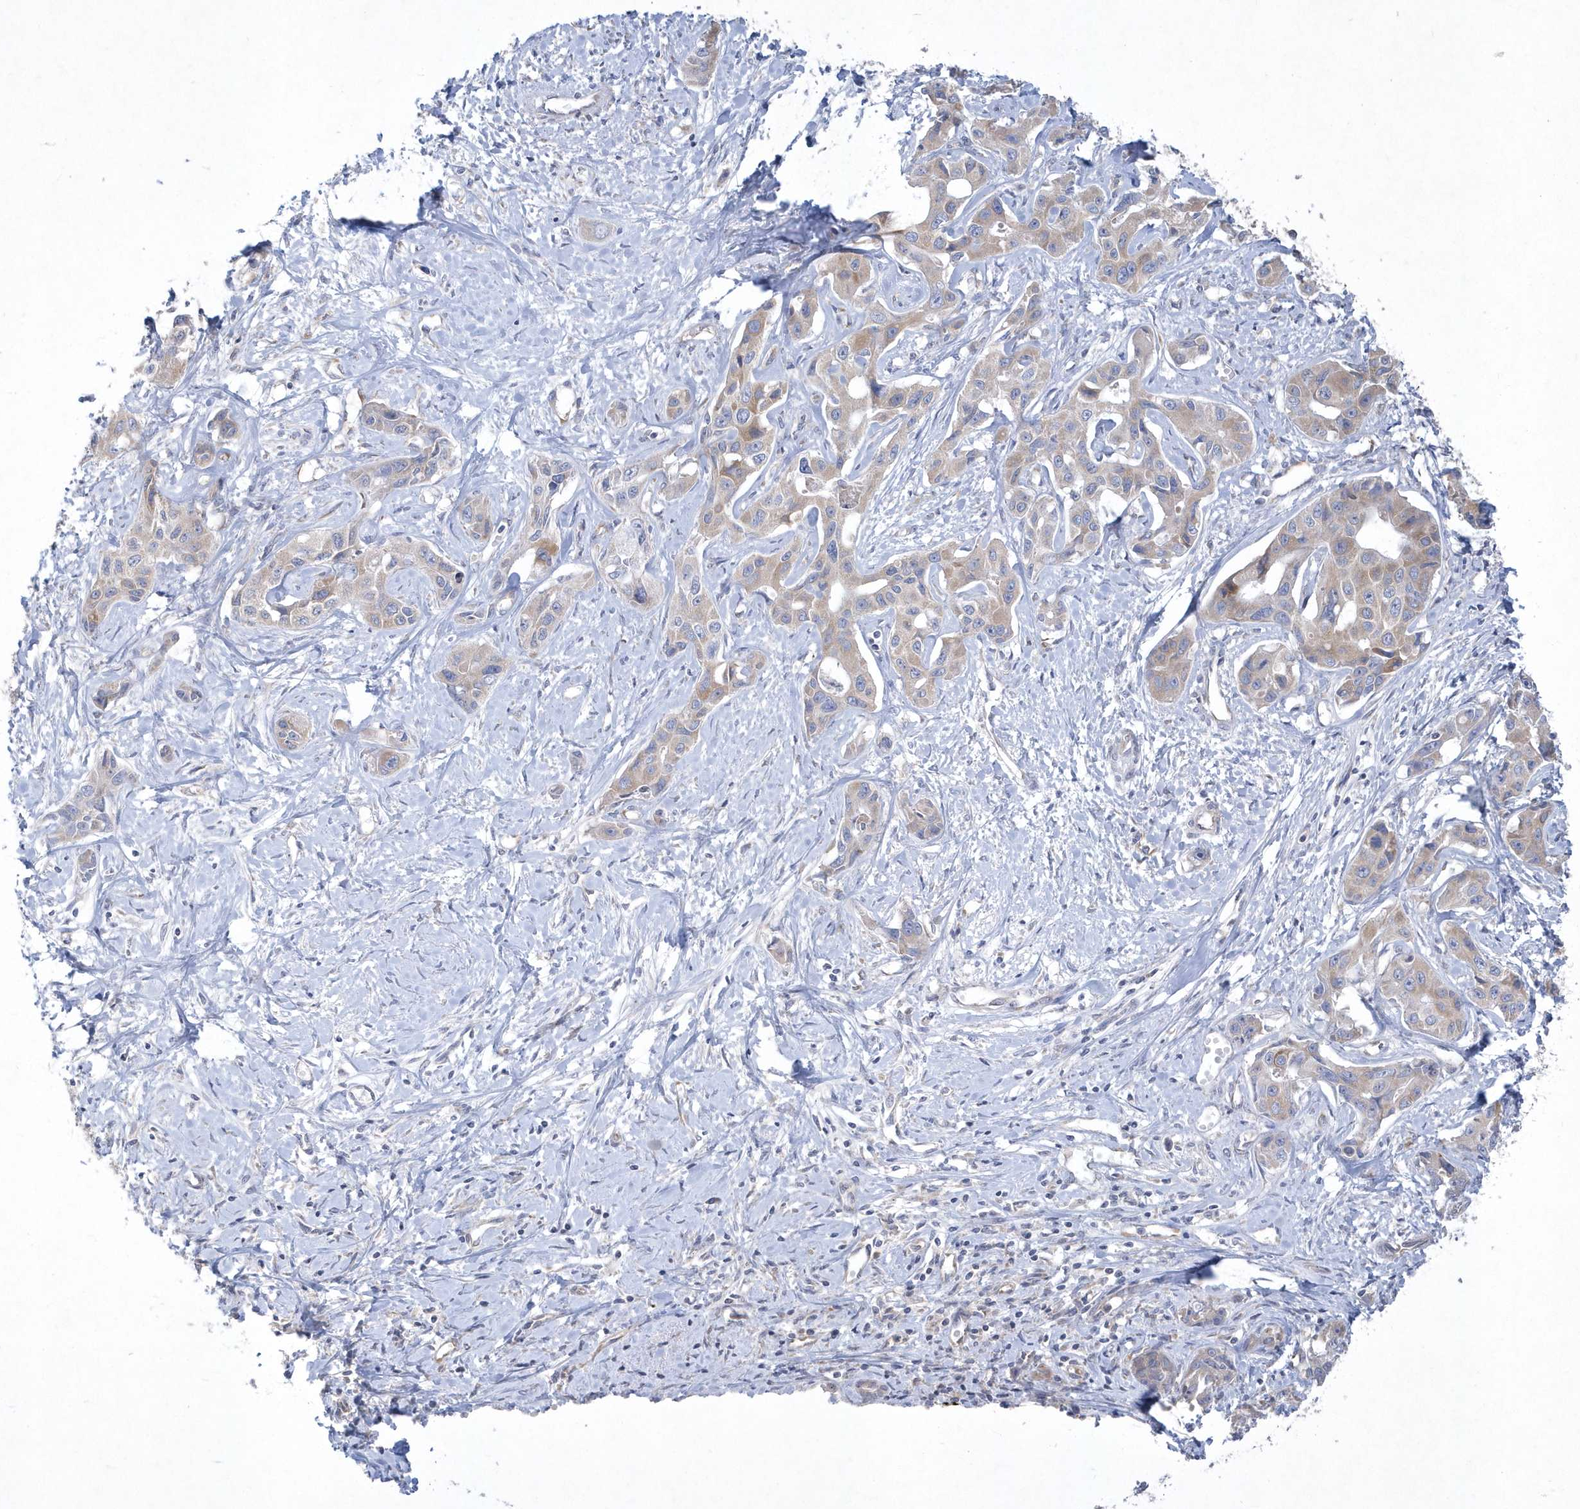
{"staining": {"intensity": "weak", "quantity": ">75%", "location": "cytoplasmic/membranous"}, "tissue": "liver cancer", "cell_type": "Tumor cells", "image_type": "cancer", "snomed": [{"axis": "morphology", "description": "Cholangiocarcinoma"}, {"axis": "topography", "description": "Liver"}], "caption": "Protein analysis of cholangiocarcinoma (liver) tissue shows weak cytoplasmic/membranous expression in about >75% of tumor cells. Nuclei are stained in blue.", "gene": "DGAT1", "patient": {"sex": "male", "age": 59}}